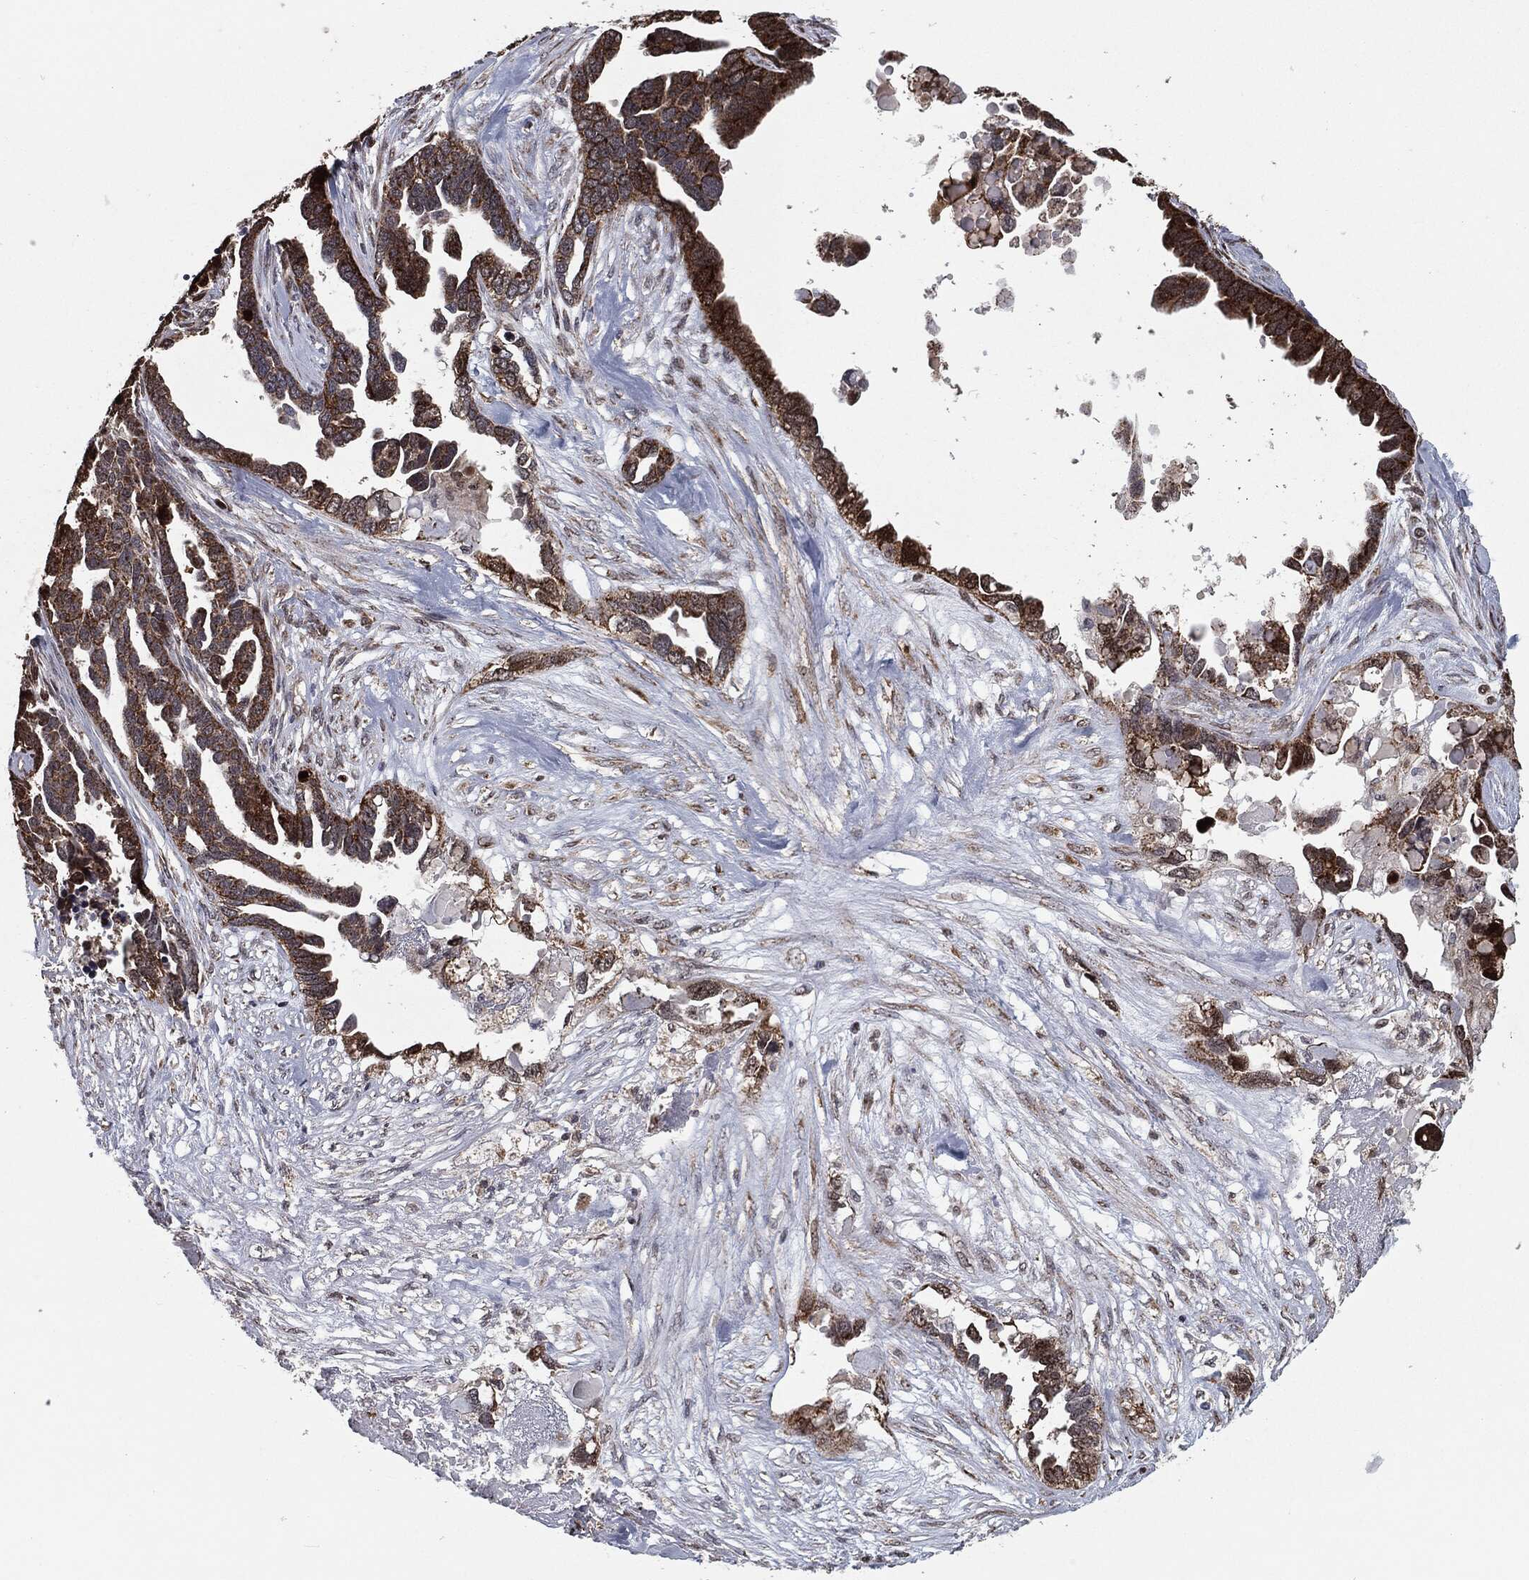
{"staining": {"intensity": "strong", "quantity": ">75%", "location": "cytoplasmic/membranous"}, "tissue": "ovarian cancer", "cell_type": "Tumor cells", "image_type": "cancer", "snomed": [{"axis": "morphology", "description": "Cystadenocarcinoma, serous, NOS"}, {"axis": "topography", "description": "Ovary"}], "caption": "An image of serous cystadenocarcinoma (ovarian) stained for a protein shows strong cytoplasmic/membranous brown staining in tumor cells.", "gene": "CHCHD2", "patient": {"sex": "female", "age": 54}}